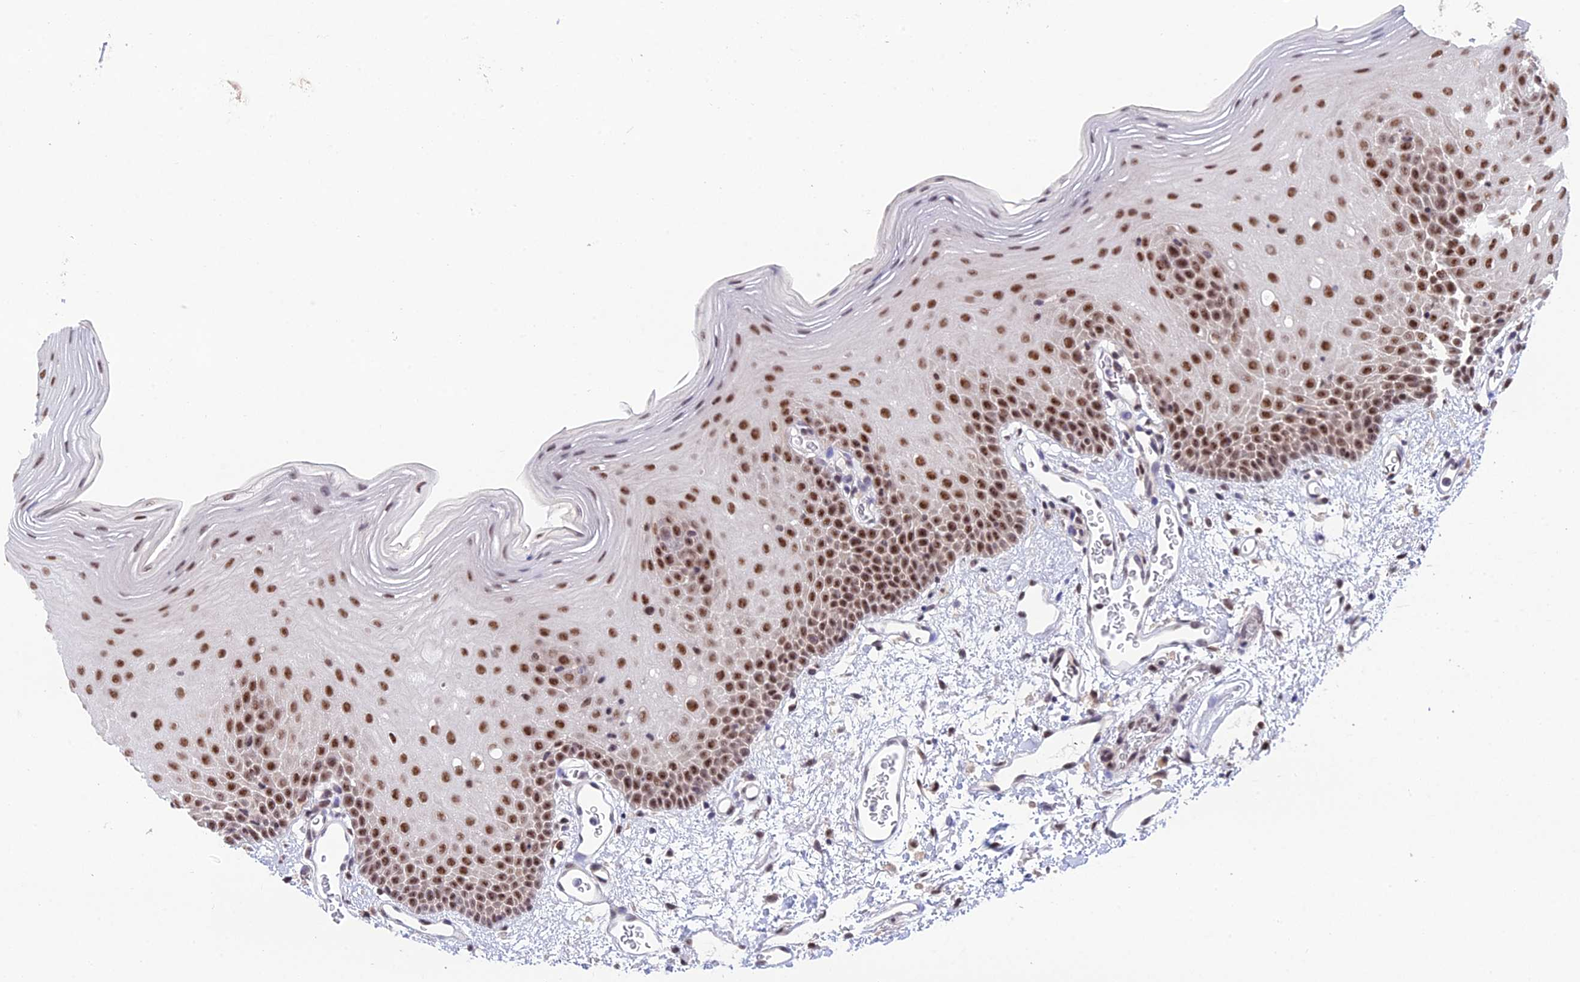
{"staining": {"intensity": "moderate", "quantity": ">75%", "location": "nuclear"}, "tissue": "oral mucosa", "cell_type": "Squamous epithelial cells", "image_type": "normal", "snomed": [{"axis": "morphology", "description": "Normal tissue, NOS"}, {"axis": "topography", "description": "Oral tissue"}], "caption": "The immunohistochemical stain labels moderate nuclear positivity in squamous epithelial cells of benign oral mucosa. The staining was performed using DAB, with brown indicating positive protein expression. Nuclei are stained blue with hematoxylin.", "gene": "THOC7", "patient": {"sex": "female", "age": 70}}